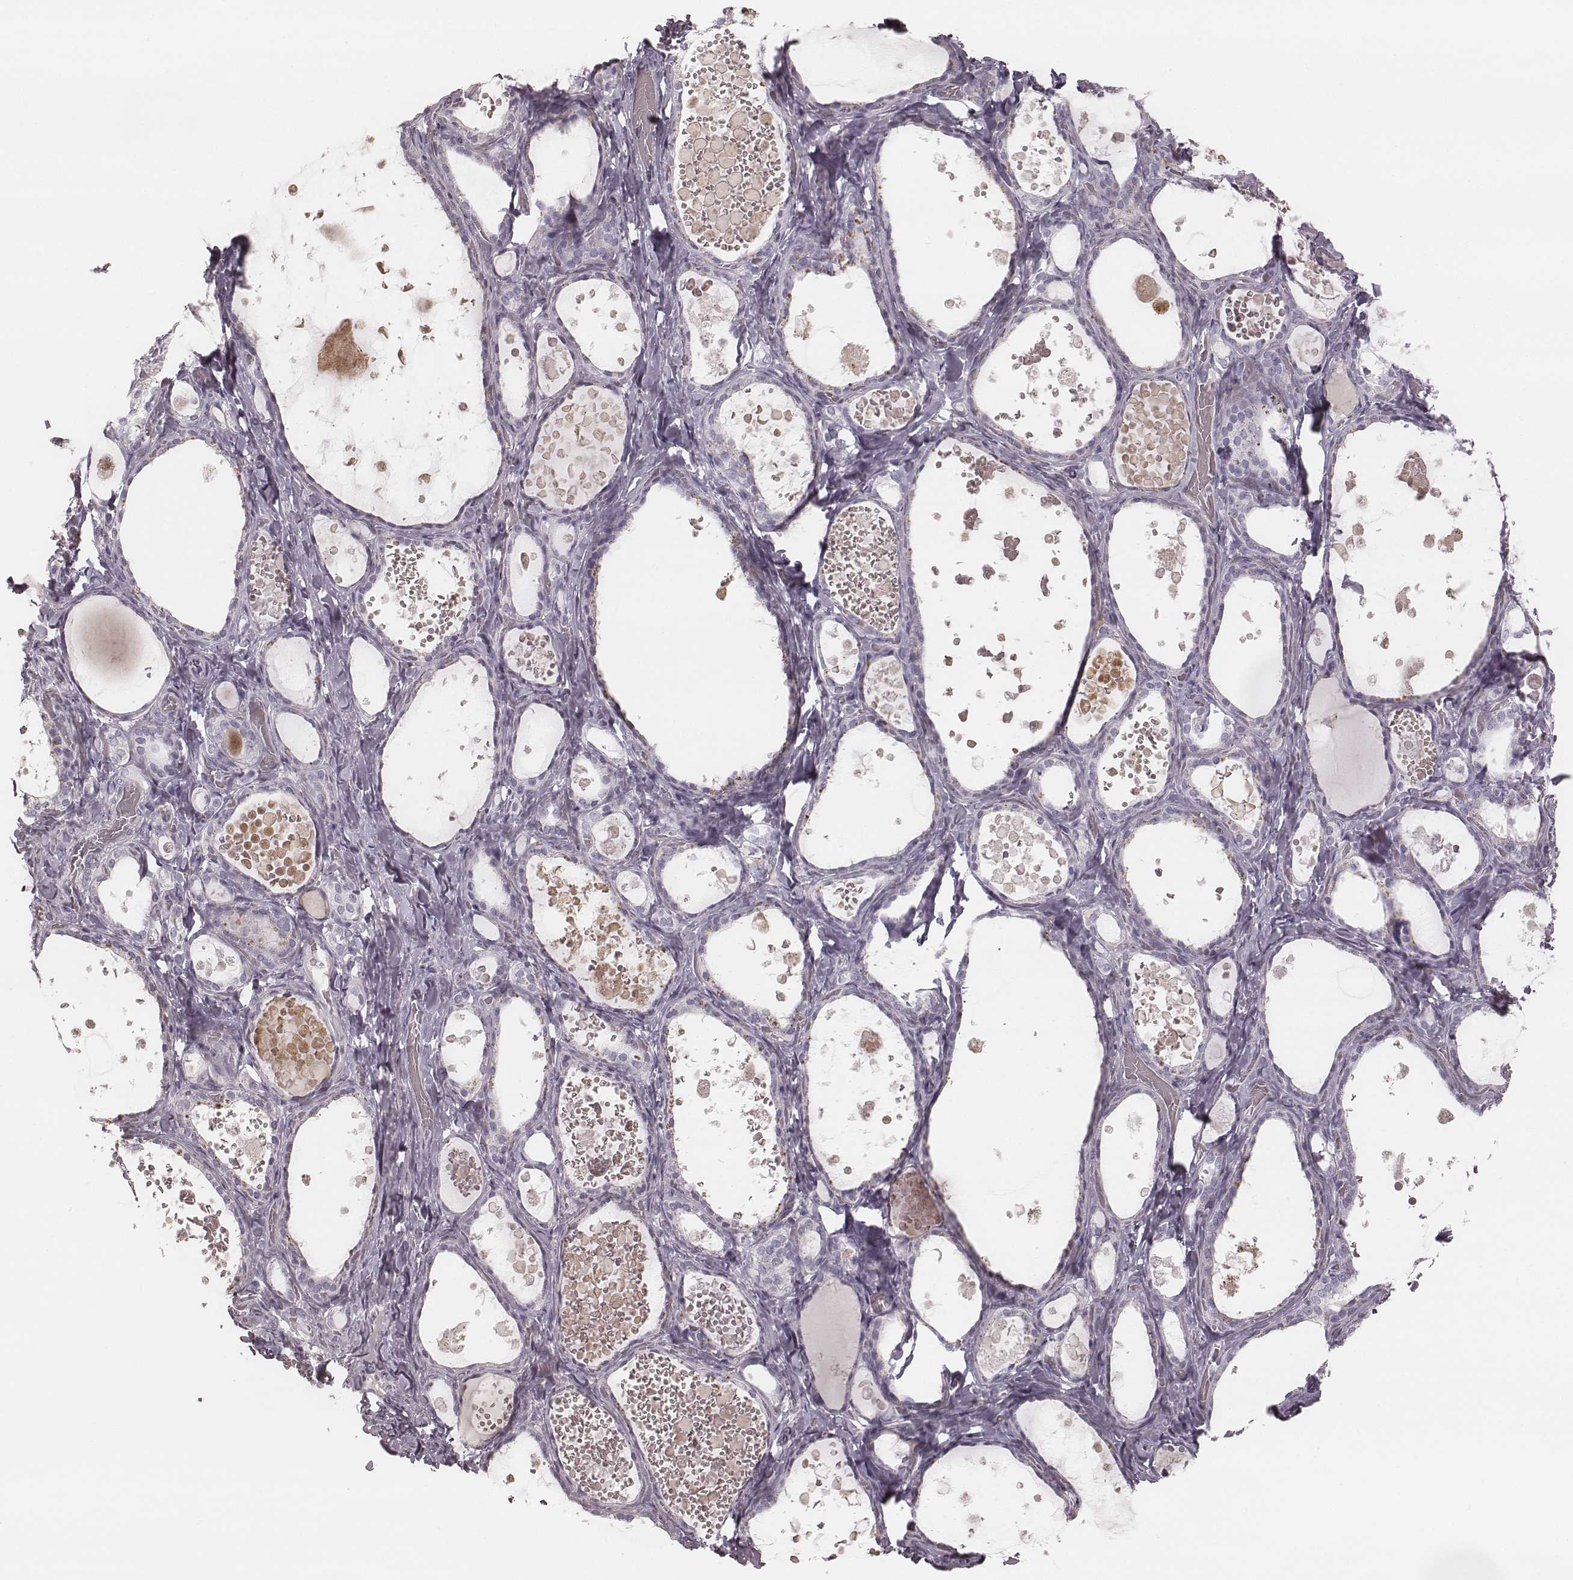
{"staining": {"intensity": "negative", "quantity": "none", "location": "none"}, "tissue": "thyroid gland", "cell_type": "Glandular cells", "image_type": "normal", "snomed": [{"axis": "morphology", "description": "Normal tissue, NOS"}, {"axis": "topography", "description": "Thyroid gland"}], "caption": "Glandular cells show no significant protein positivity in benign thyroid gland. Brightfield microscopy of IHC stained with DAB (3,3'-diaminobenzidine) (brown) and hematoxylin (blue), captured at high magnification.", "gene": "SMIM24", "patient": {"sex": "female", "age": 56}}